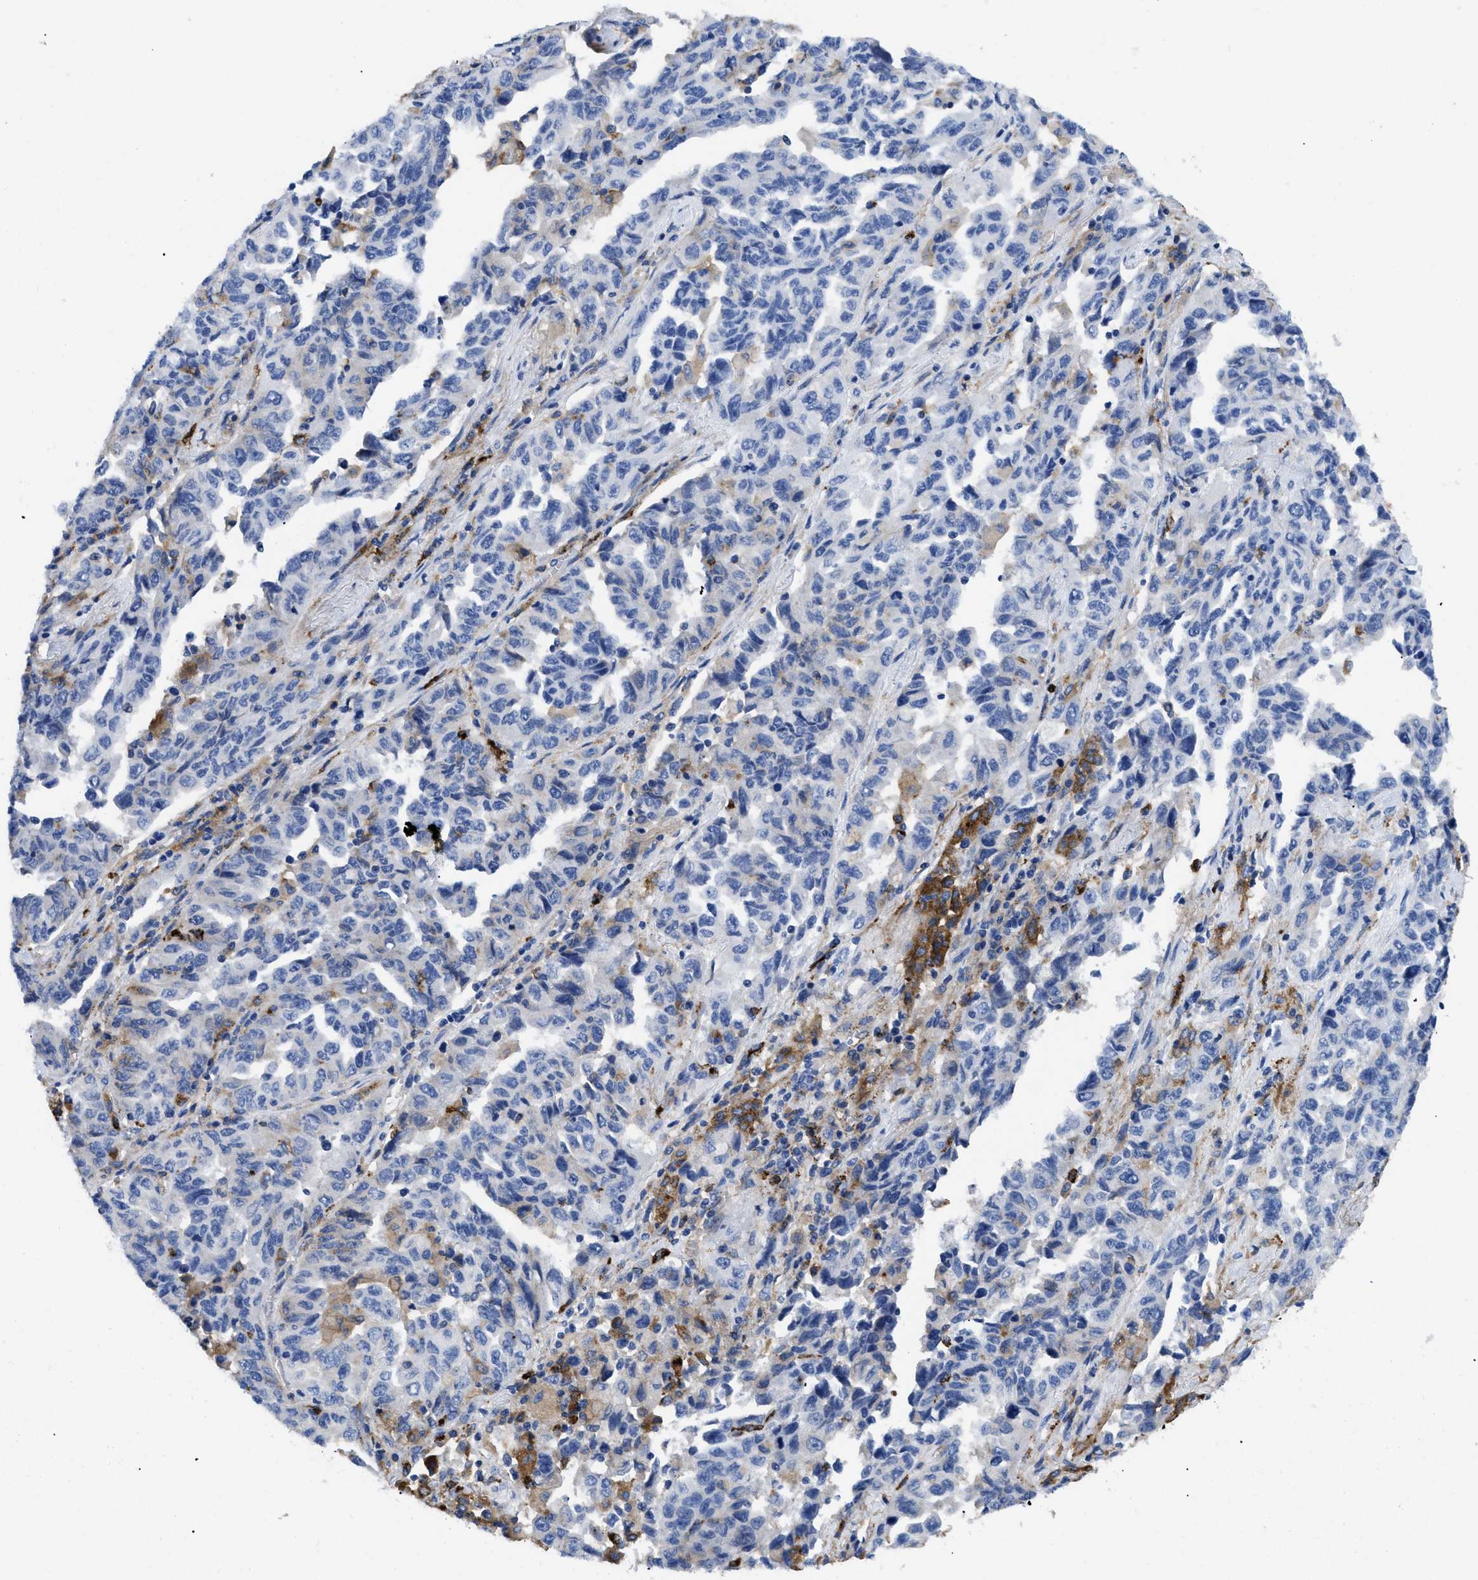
{"staining": {"intensity": "weak", "quantity": "<25%", "location": "cytoplasmic/membranous"}, "tissue": "lung cancer", "cell_type": "Tumor cells", "image_type": "cancer", "snomed": [{"axis": "morphology", "description": "Adenocarcinoma, NOS"}, {"axis": "topography", "description": "Lung"}], "caption": "Immunohistochemical staining of human lung cancer reveals no significant positivity in tumor cells.", "gene": "HLA-DPA1", "patient": {"sex": "female", "age": 51}}